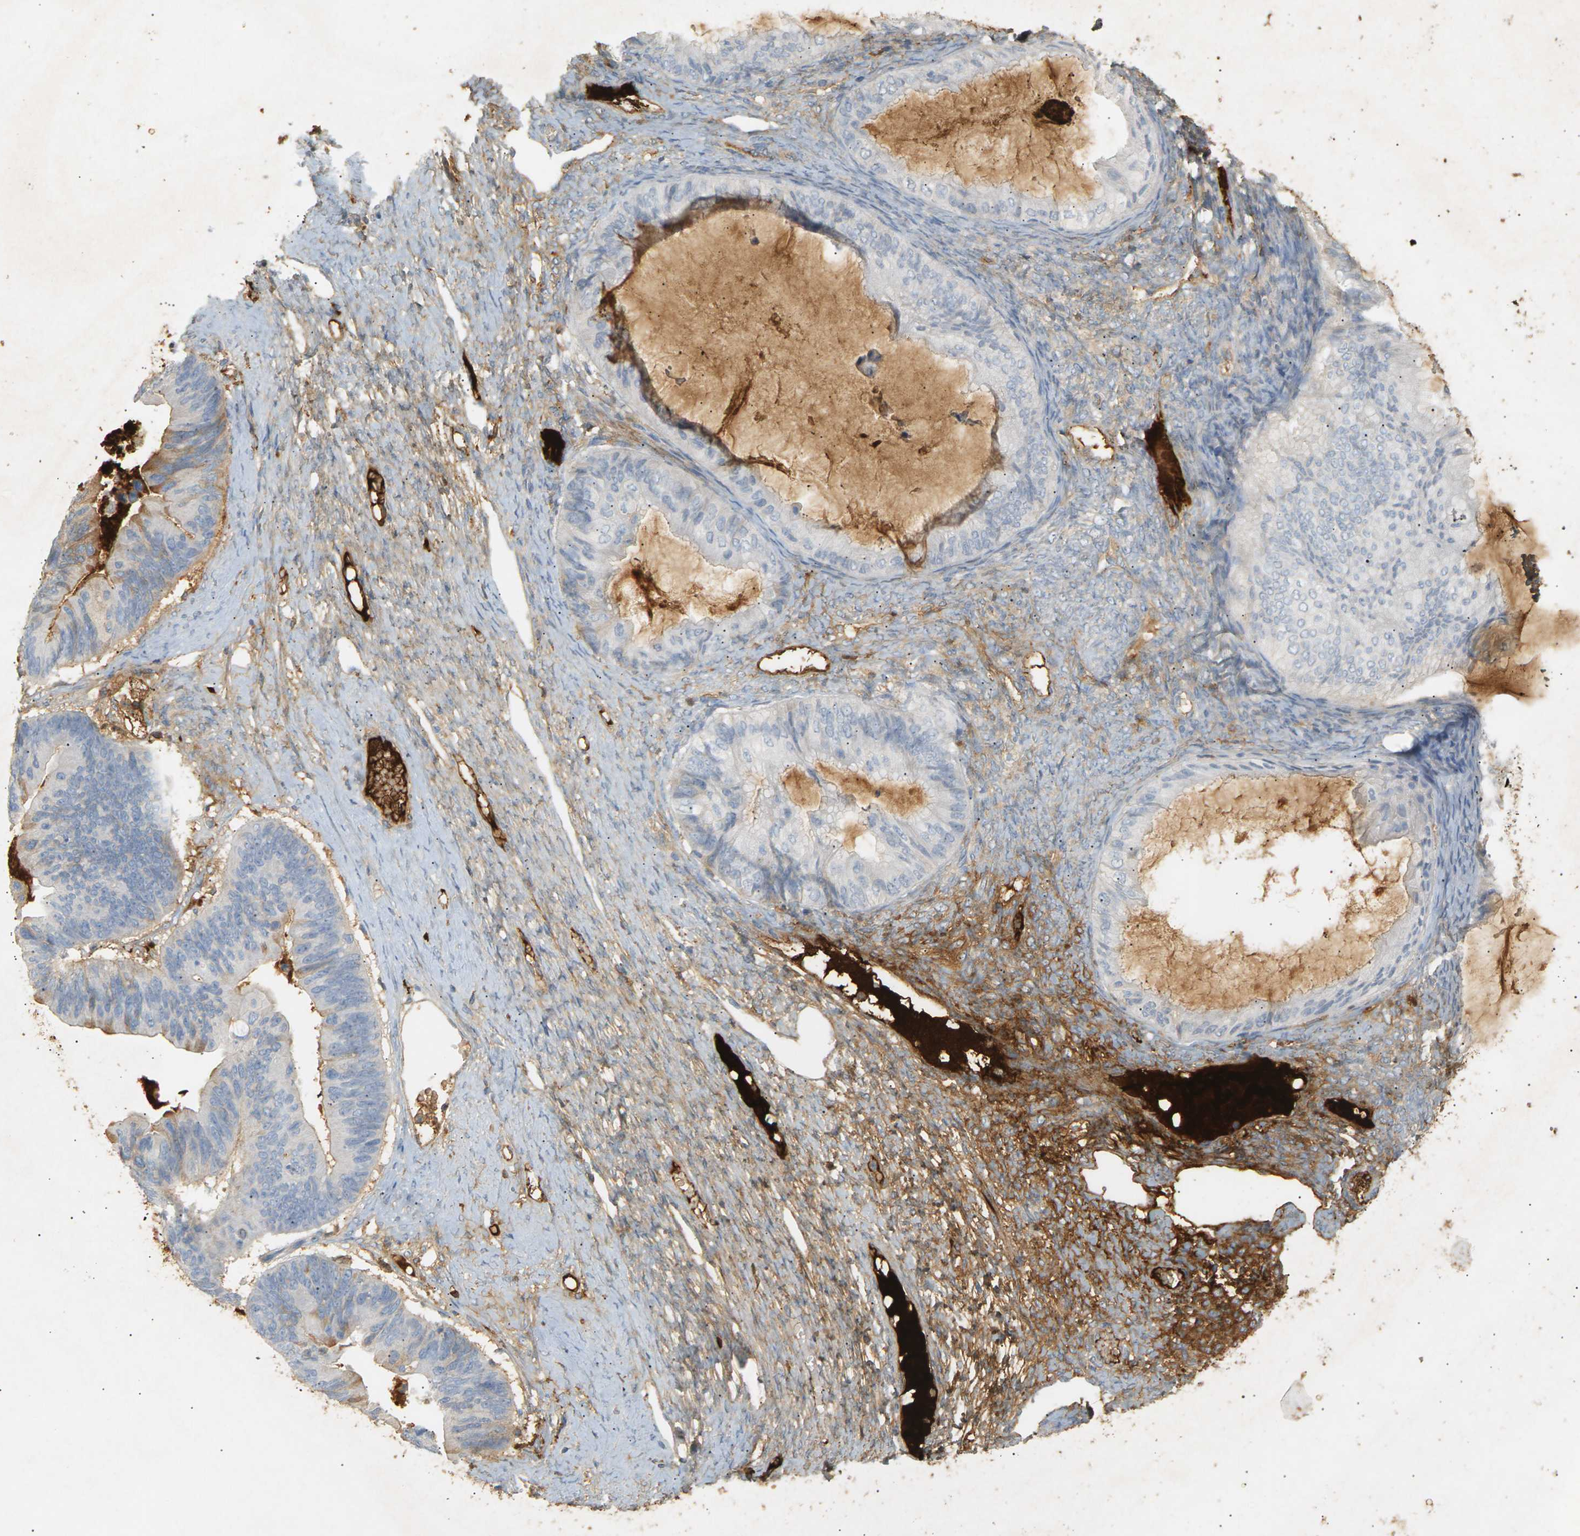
{"staining": {"intensity": "negative", "quantity": "none", "location": "none"}, "tissue": "ovarian cancer", "cell_type": "Tumor cells", "image_type": "cancer", "snomed": [{"axis": "morphology", "description": "Cystadenocarcinoma, mucinous, NOS"}, {"axis": "topography", "description": "Ovary"}], "caption": "Micrograph shows no protein positivity in tumor cells of ovarian cancer (mucinous cystadenocarcinoma) tissue.", "gene": "IGLC3", "patient": {"sex": "female", "age": 61}}